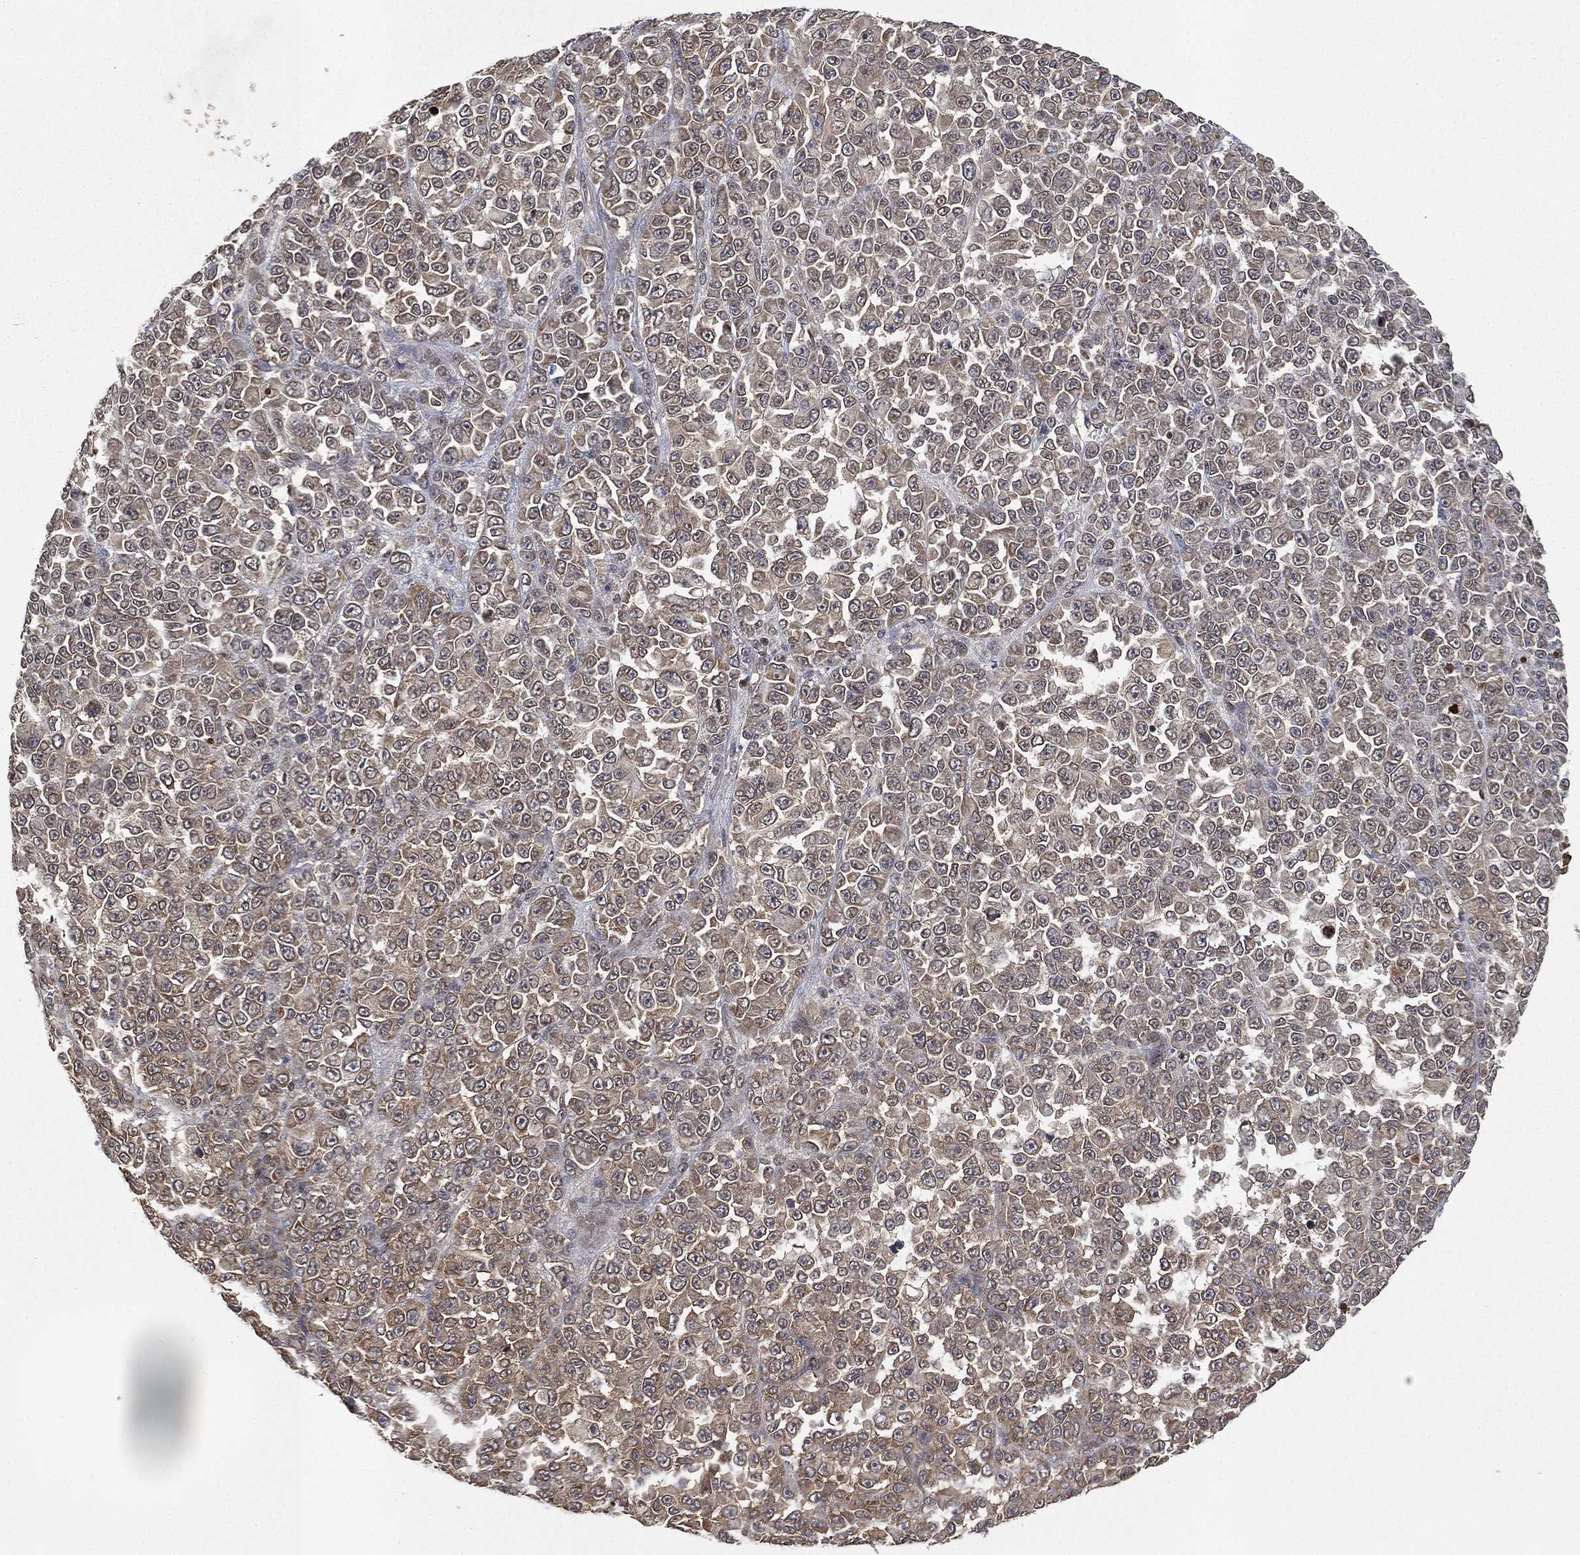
{"staining": {"intensity": "weak", "quantity": "<25%", "location": "cytoplasmic/membranous"}, "tissue": "melanoma", "cell_type": "Tumor cells", "image_type": "cancer", "snomed": [{"axis": "morphology", "description": "Malignant melanoma, NOS"}, {"axis": "topography", "description": "Skin"}], "caption": "The IHC histopathology image has no significant expression in tumor cells of malignant melanoma tissue.", "gene": "UBA5", "patient": {"sex": "female", "age": 95}}